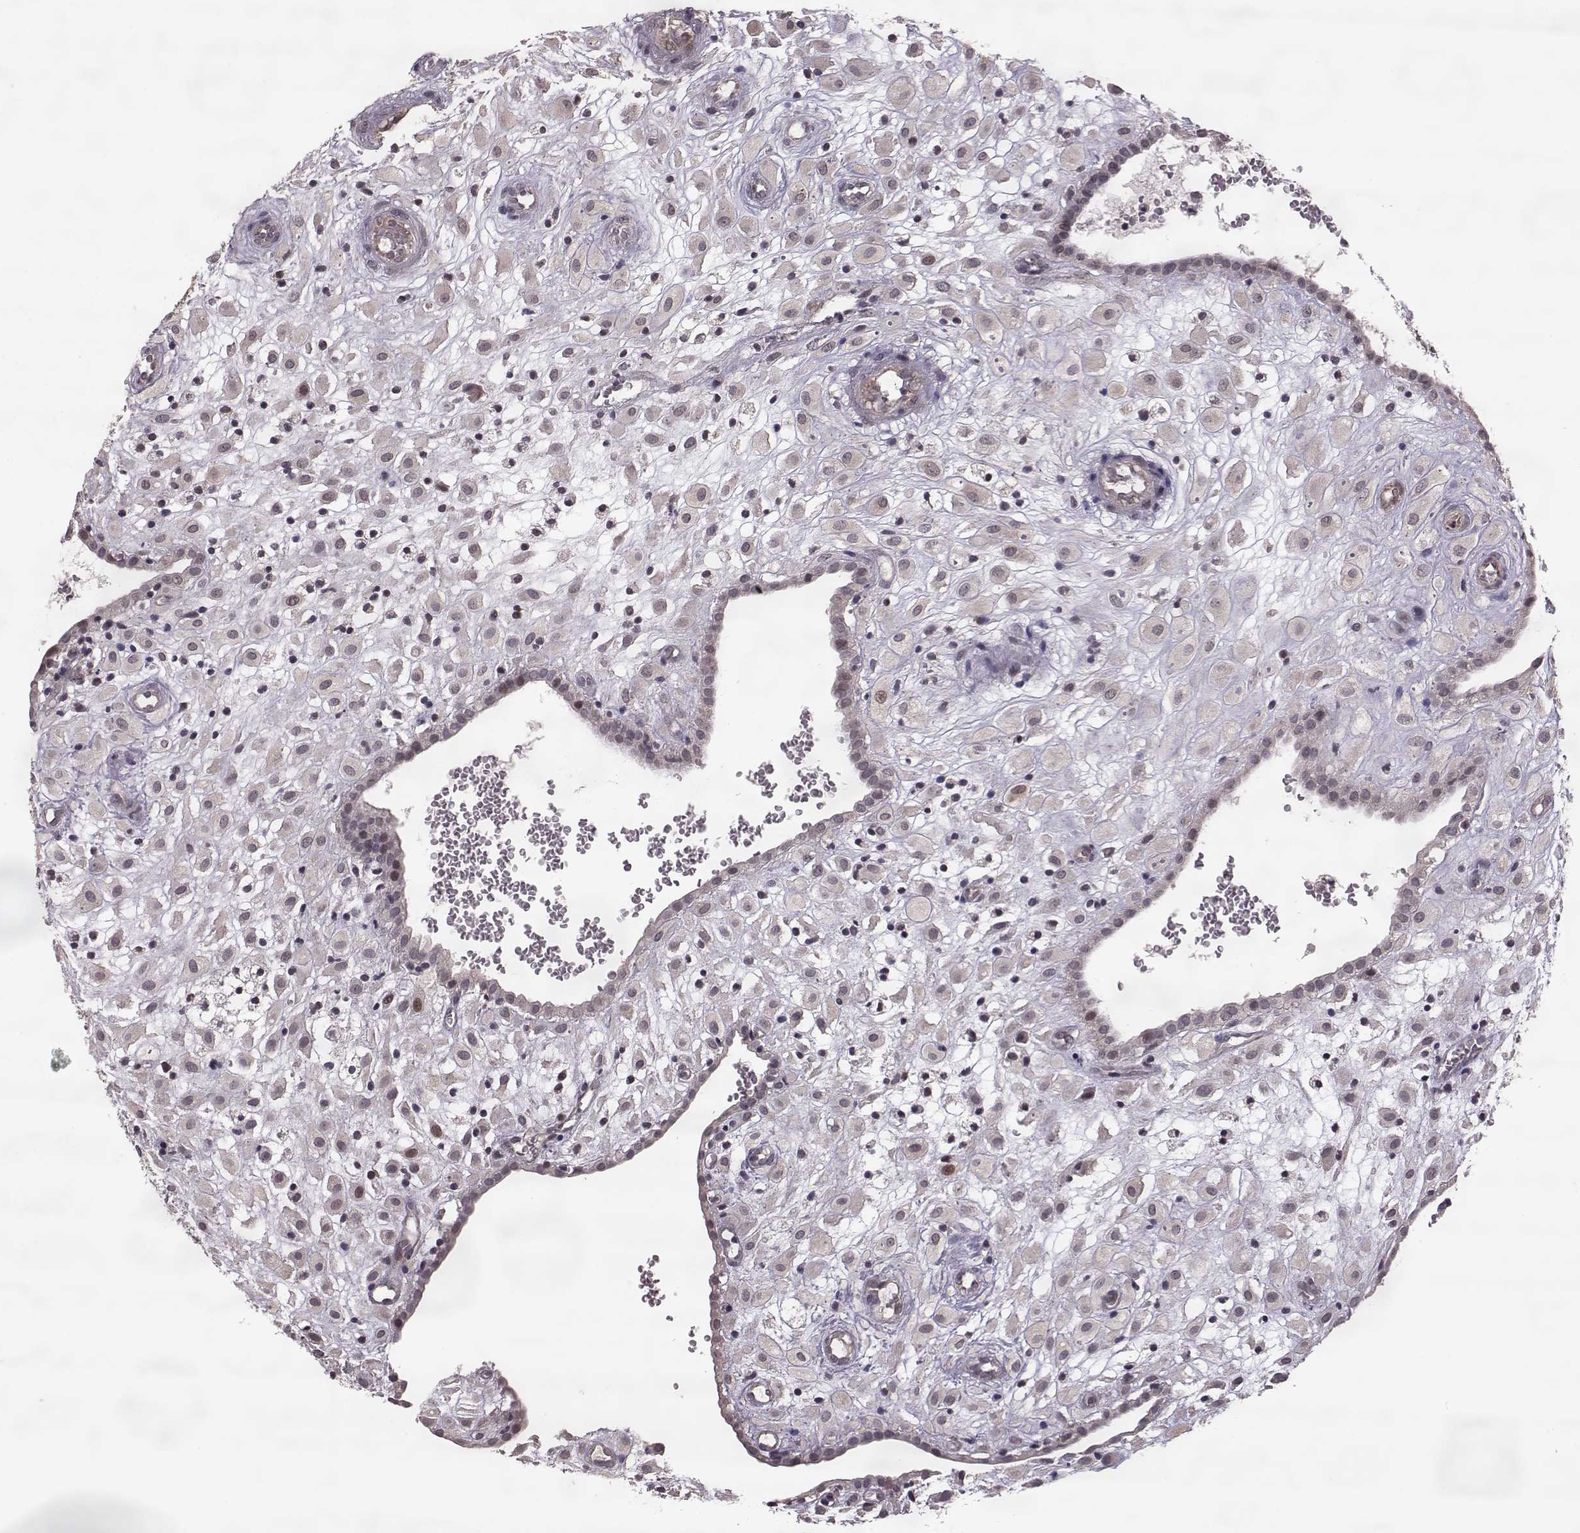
{"staining": {"intensity": "negative", "quantity": "none", "location": "none"}, "tissue": "placenta", "cell_type": "Decidual cells", "image_type": "normal", "snomed": [{"axis": "morphology", "description": "Normal tissue, NOS"}, {"axis": "topography", "description": "Placenta"}], "caption": "Photomicrograph shows no significant protein staining in decidual cells of unremarkable placenta. The staining was performed using DAB (3,3'-diaminobenzidine) to visualize the protein expression in brown, while the nuclei were stained in blue with hematoxylin (Magnification: 20x).", "gene": "ELOVL5", "patient": {"sex": "female", "age": 24}}